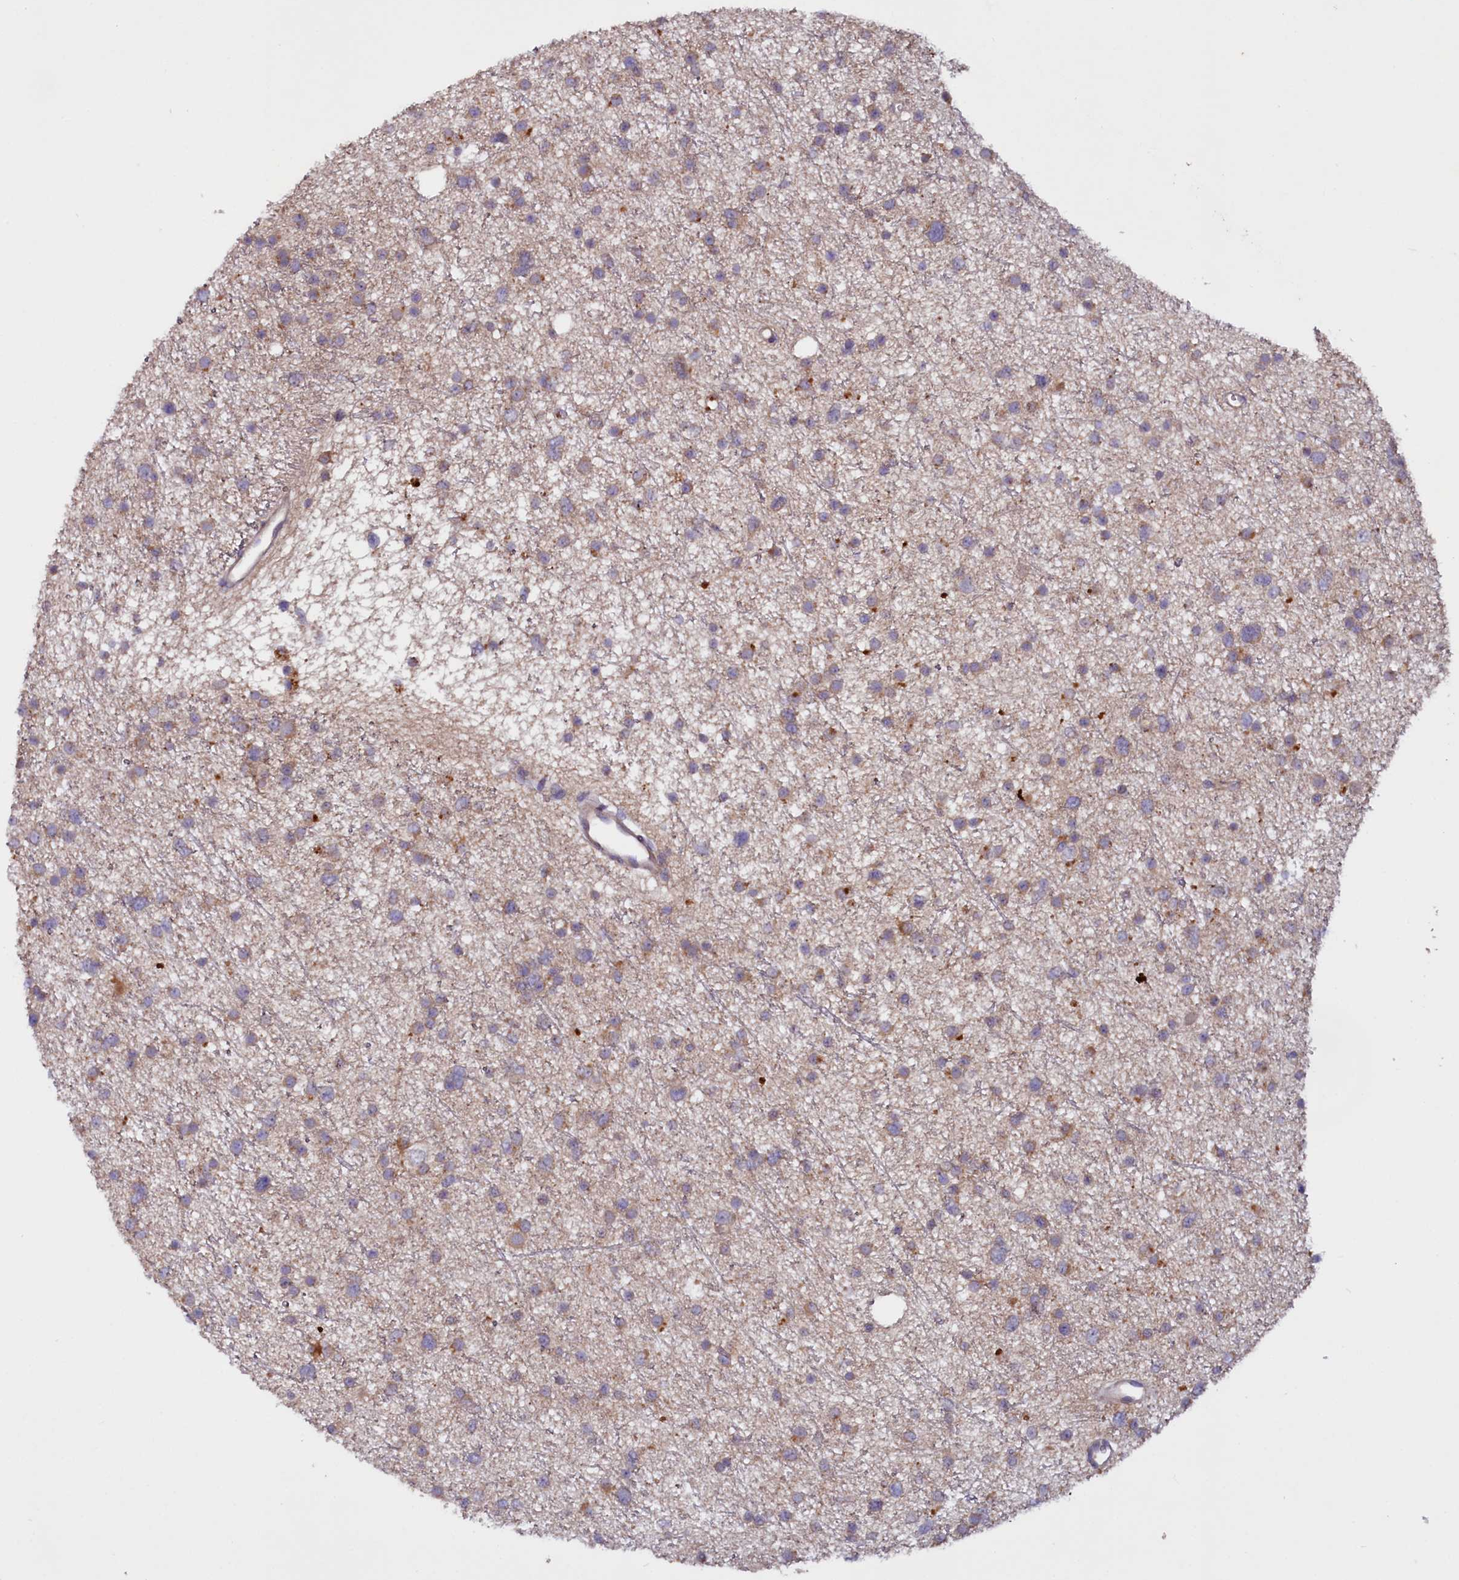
{"staining": {"intensity": "weak", "quantity": ">75%", "location": "cytoplasmic/membranous"}, "tissue": "glioma", "cell_type": "Tumor cells", "image_type": "cancer", "snomed": [{"axis": "morphology", "description": "Glioma, malignant, Low grade"}, {"axis": "topography", "description": "Cerebral cortex"}], "caption": "IHC photomicrograph of neoplastic tissue: human glioma stained using IHC exhibits low levels of weak protein expression localized specifically in the cytoplasmic/membranous of tumor cells, appearing as a cytoplasmic/membranous brown color.", "gene": "ETFBKMT", "patient": {"sex": "female", "age": 39}}